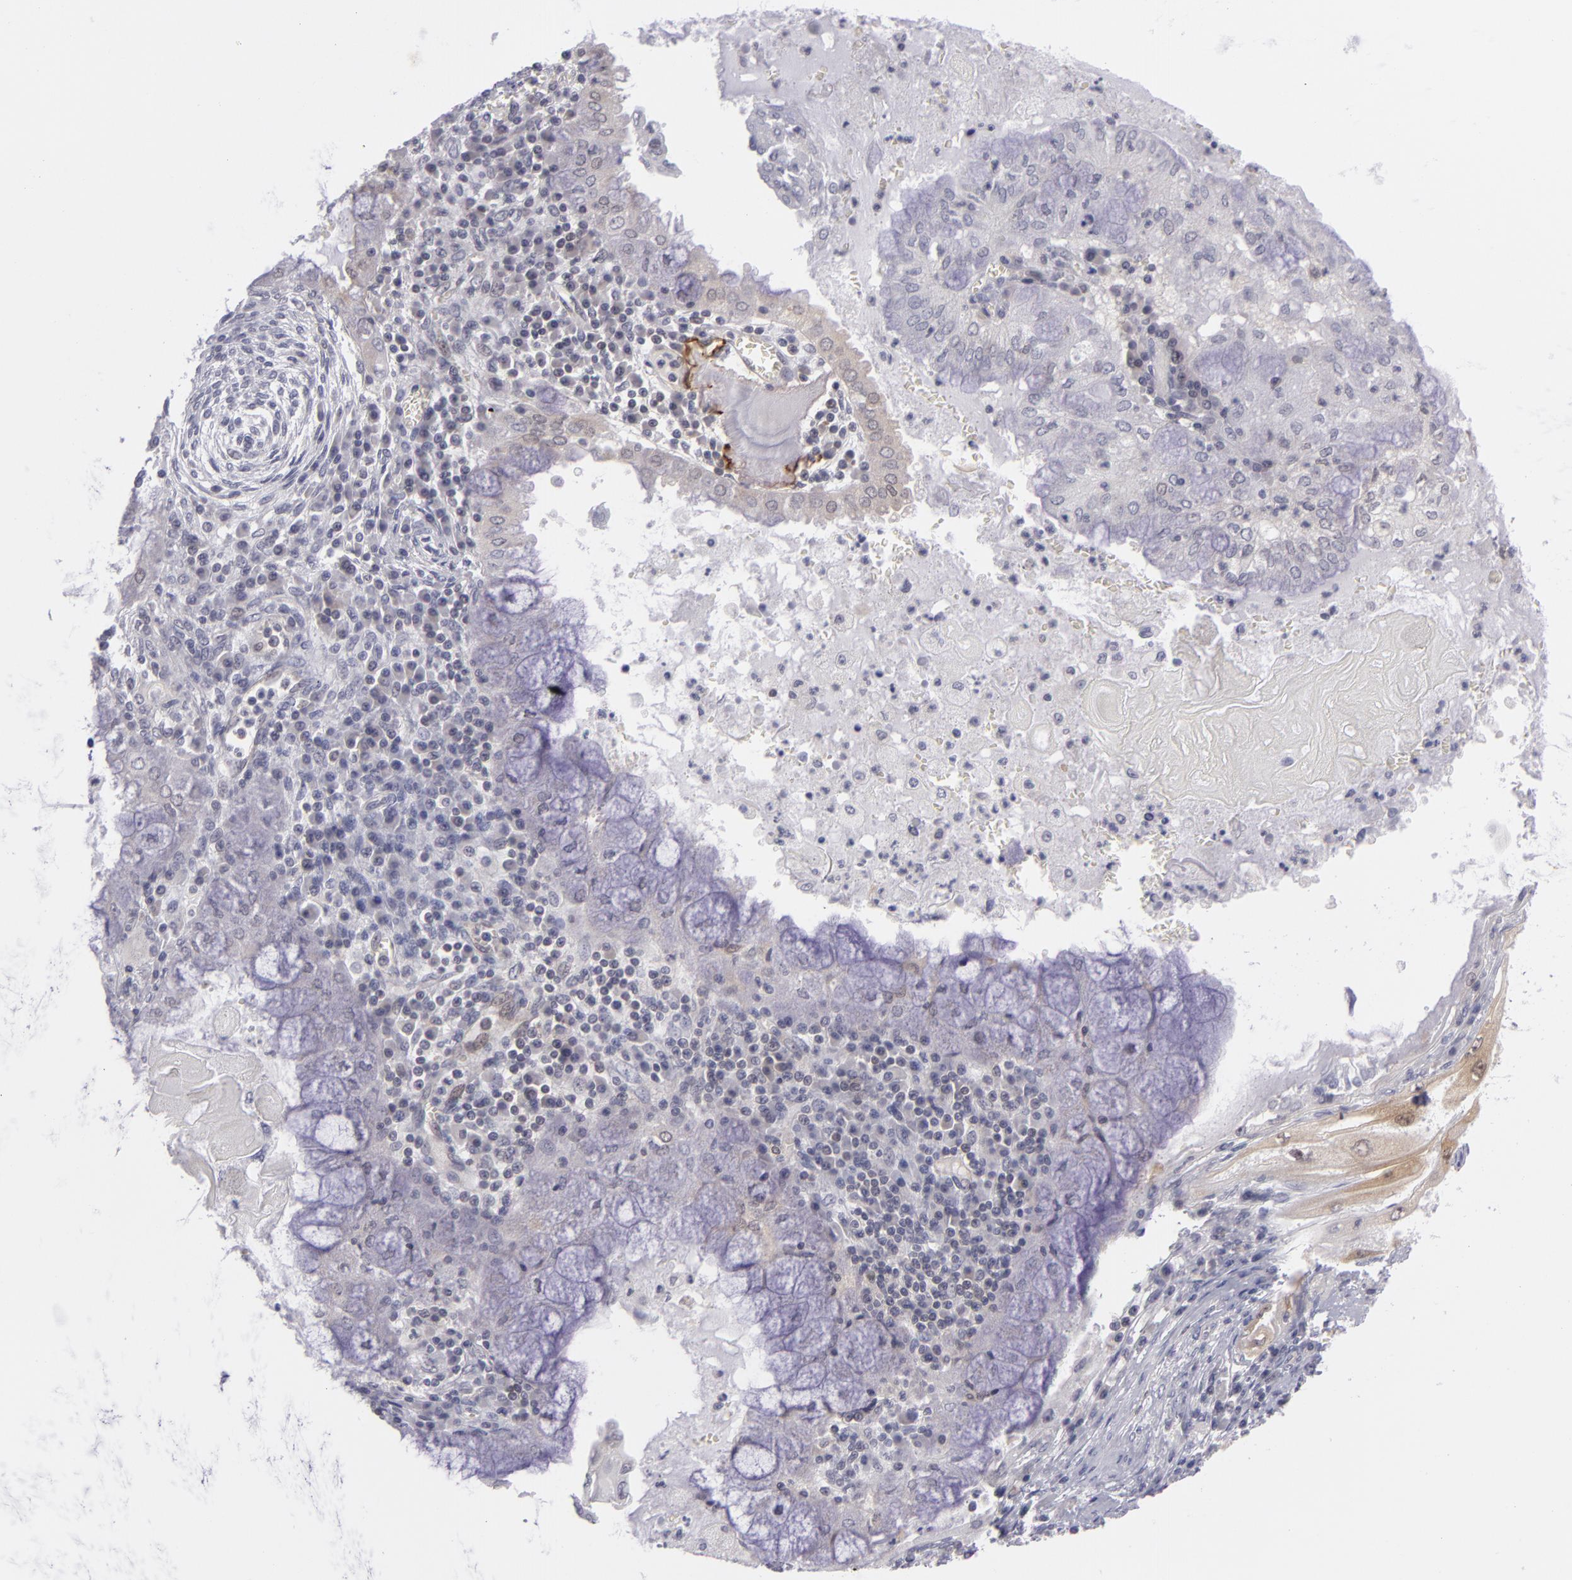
{"staining": {"intensity": "weak", "quantity": "25%-75%", "location": "cytoplasmic/membranous"}, "tissue": "endometrial cancer", "cell_type": "Tumor cells", "image_type": "cancer", "snomed": [{"axis": "morphology", "description": "Adenocarcinoma, NOS"}, {"axis": "topography", "description": "Endometrium"}], "caption": "Immunohistochemistry (IHC) micrograph of neoplastic tissue: endometrial adenocarcinoma stained using immunohistochemistry exhibits low levels of weak protein expression localized specifically in the cytoplasmic/membranous of tumor cells, appearing as a cytoplasmic/membranous brown color.", "gene": "BCL10", "patient": {"sex": "female", "age": 79}}